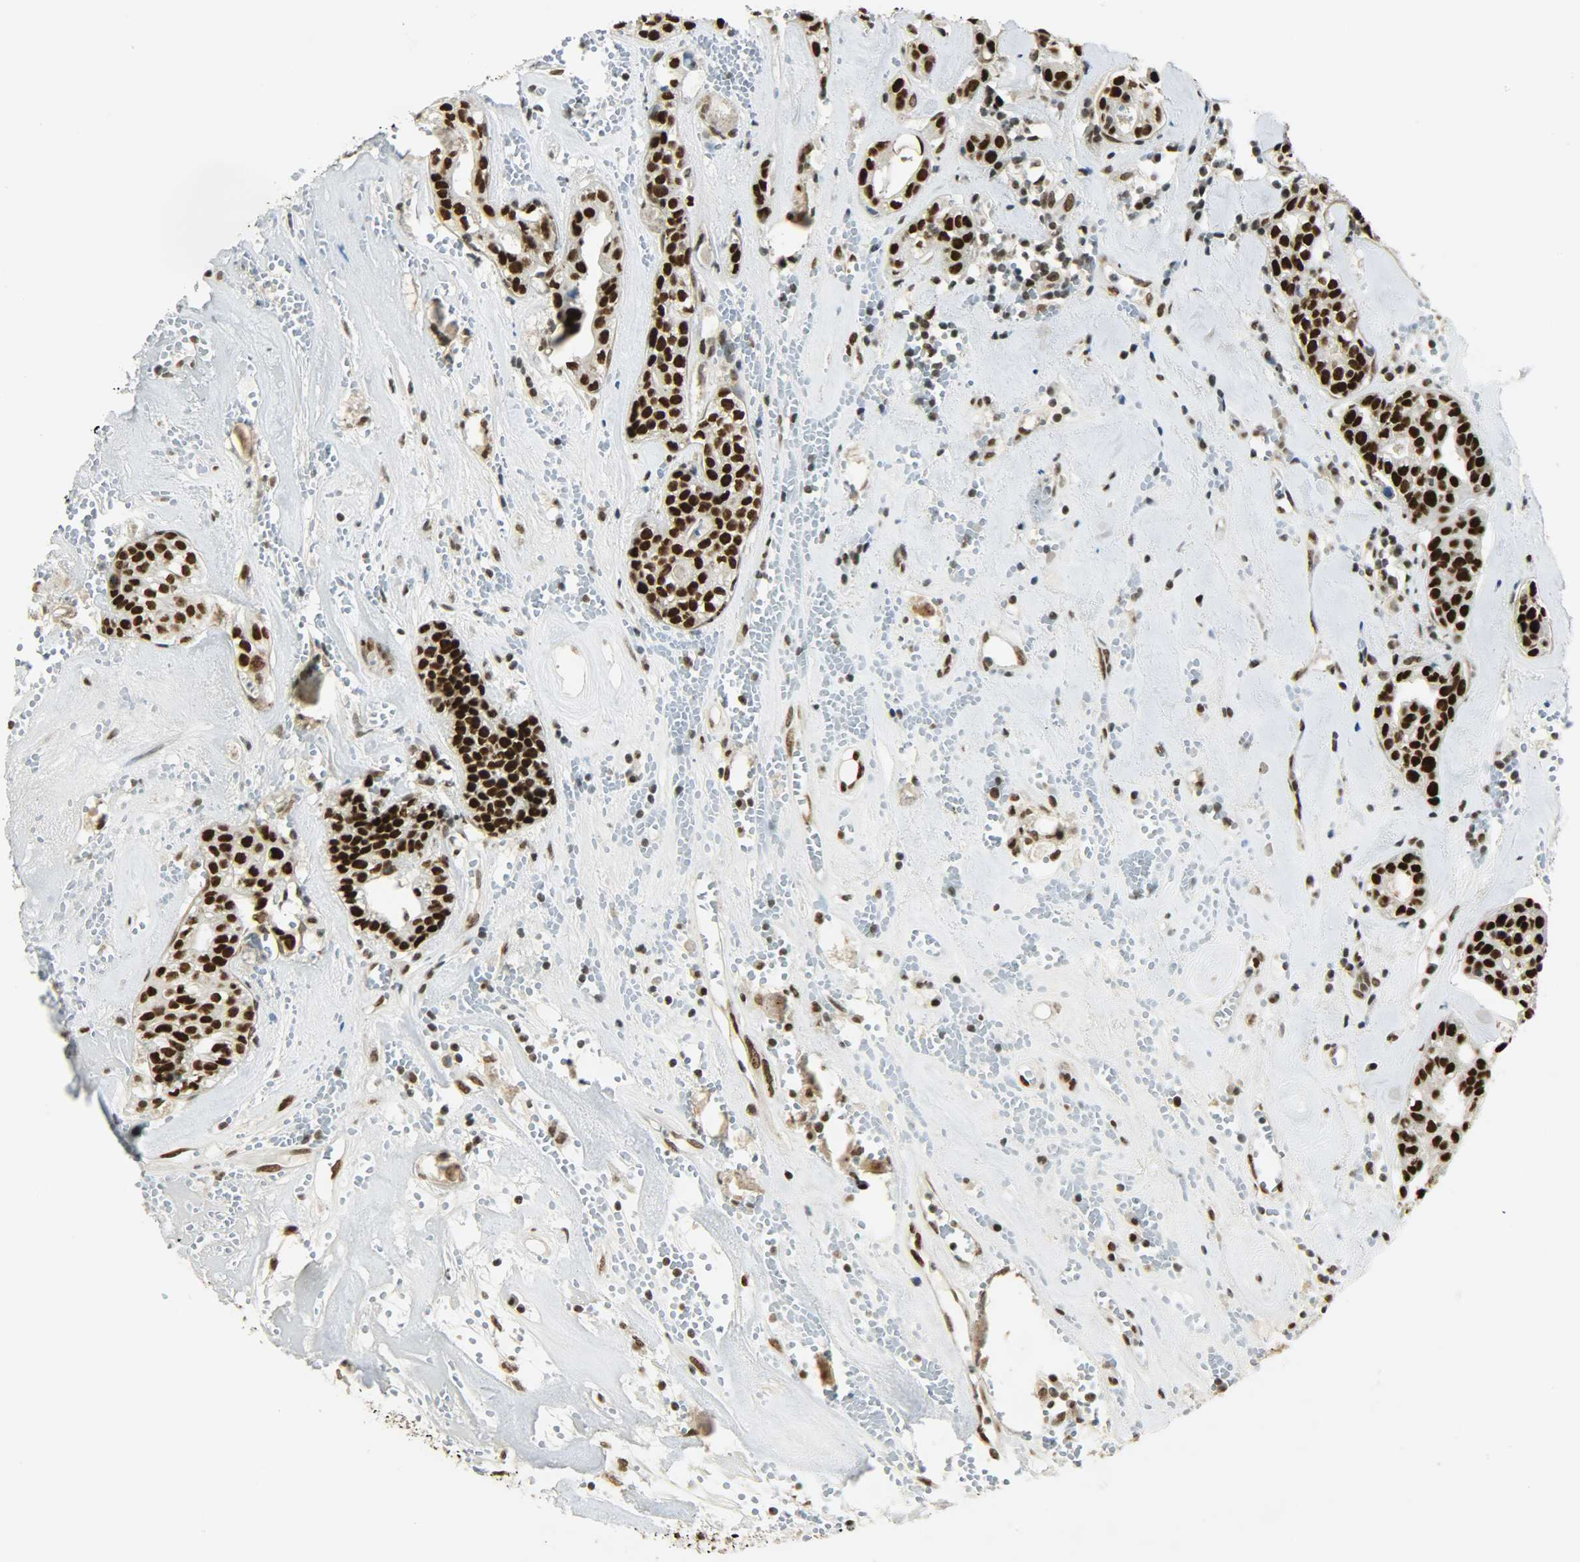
{"staining": {"intensity": "strong", "quantity": ">75%", "location": "nuclear"}, "tissue": "head and neck cancer", "cell_type": "Tumor cells", "image_type": "cancer", "snomed": [{"axis": "morphology", "description": "Adenocarcinoma, NOS"}, {"axis": "topography", "description": "Salivary gland"}, {"axis": "topography", "description": "Head-Neck"}], "caption": "The histopathology image displays a brown stain indicating the presence of a protein in the nuclear of tumor cells in head and neck cancer (adenocarcinoma).", "gene": "MYEF2", "patient": {"sex": "female", "age": 65}}